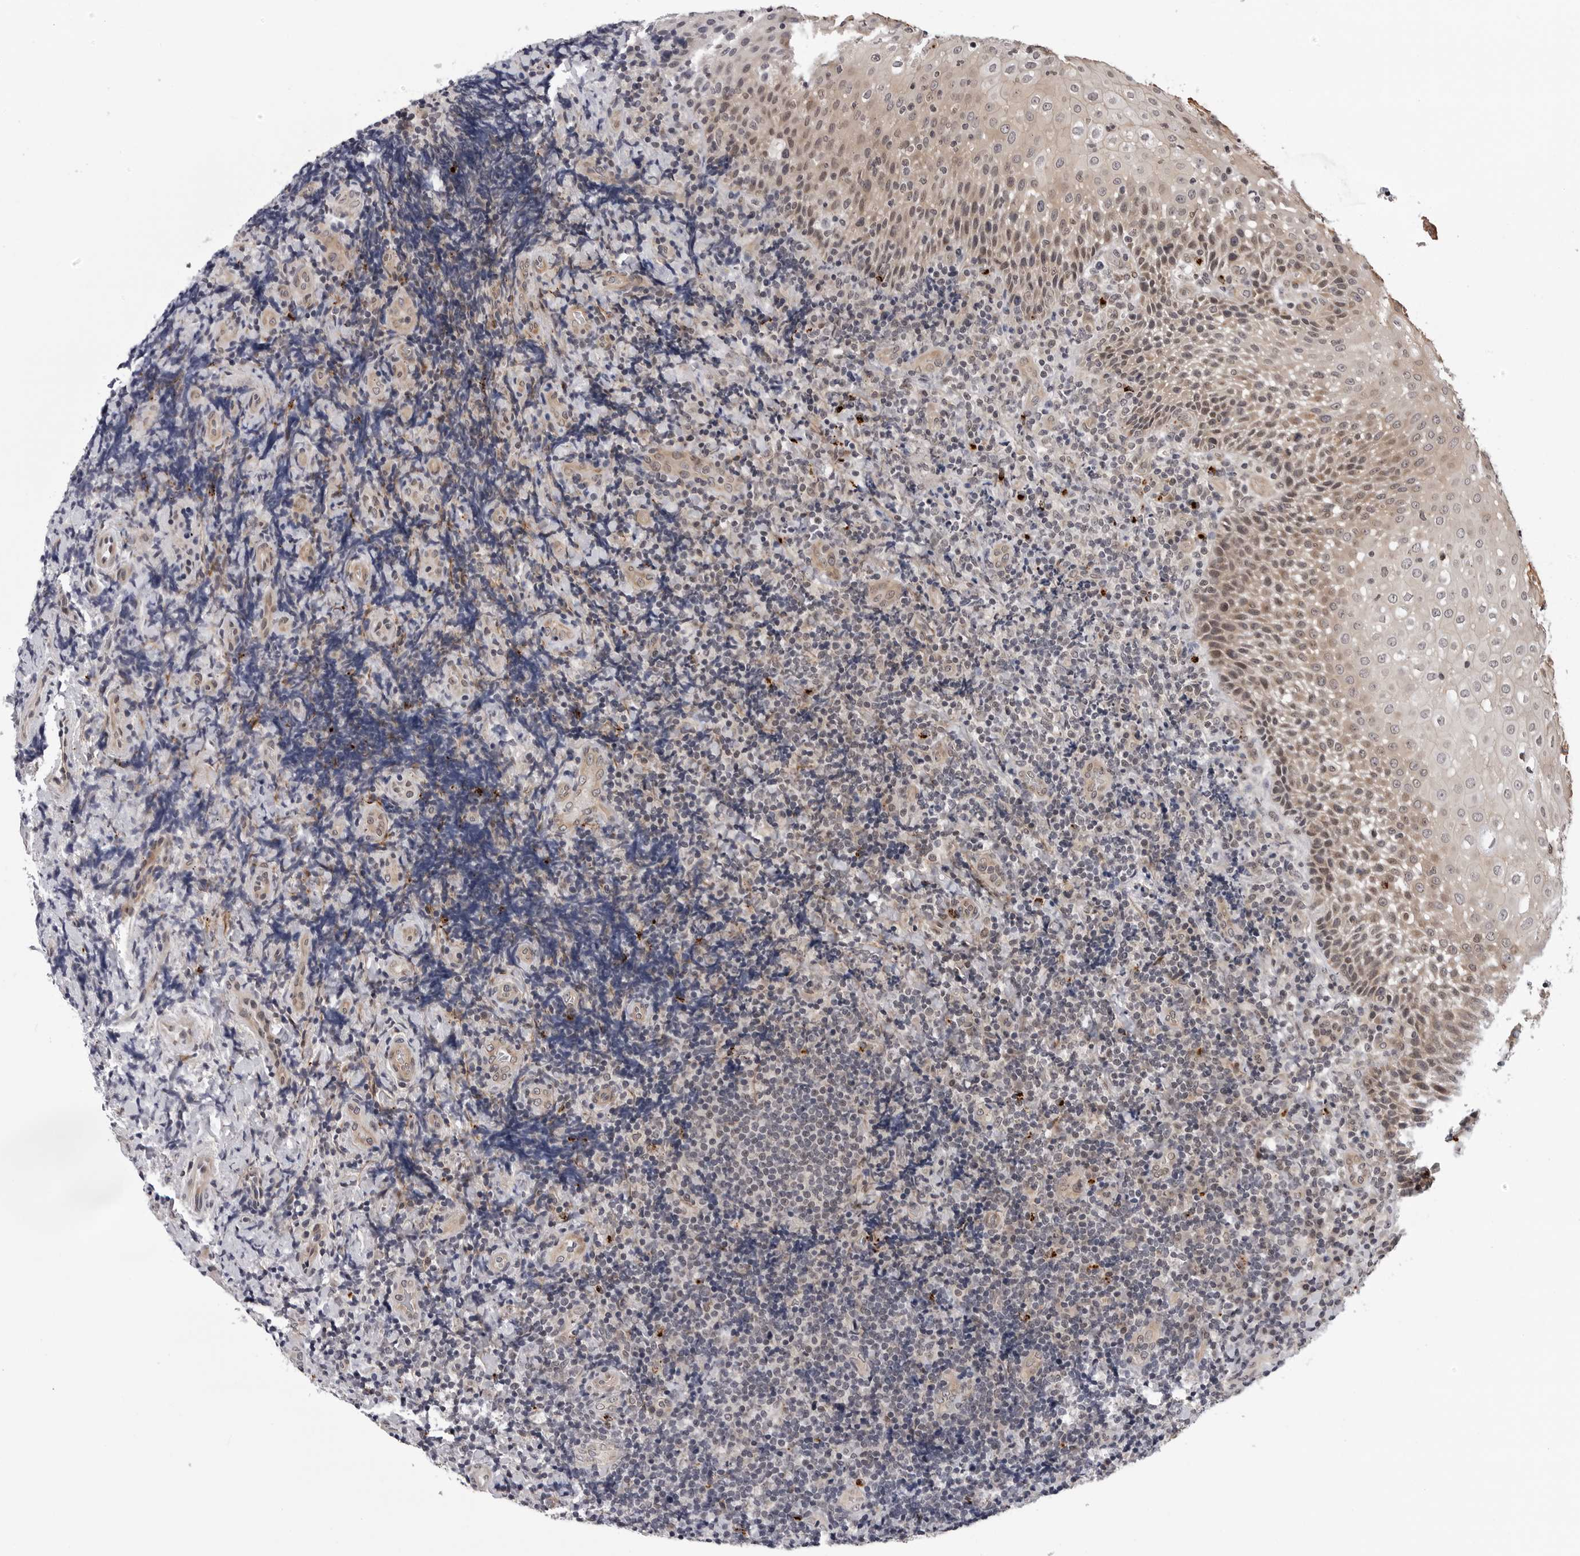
{"staining": {"intensity": "negative", "quantity": "none", "location": "none"}, "tissue": "lymphoma", "cell_type": "Tumor cells", "image_type": "cancer", "snomed": [{"axis": "morphology", "description": "Malignant lymphoma, non-Hodgkin's type, High grade"}, {"axis": "topography", "description": "Tonsil"}], "caption": "A high-resolution histopathology image shows immunohistochemistry staining of malignant lymphoma, non-Hodgkin's type (high-grade), which shows no significant staining in tumor cells.", "gene": "KIAA1614", "patient": {"sex": "female", "age": 36}}